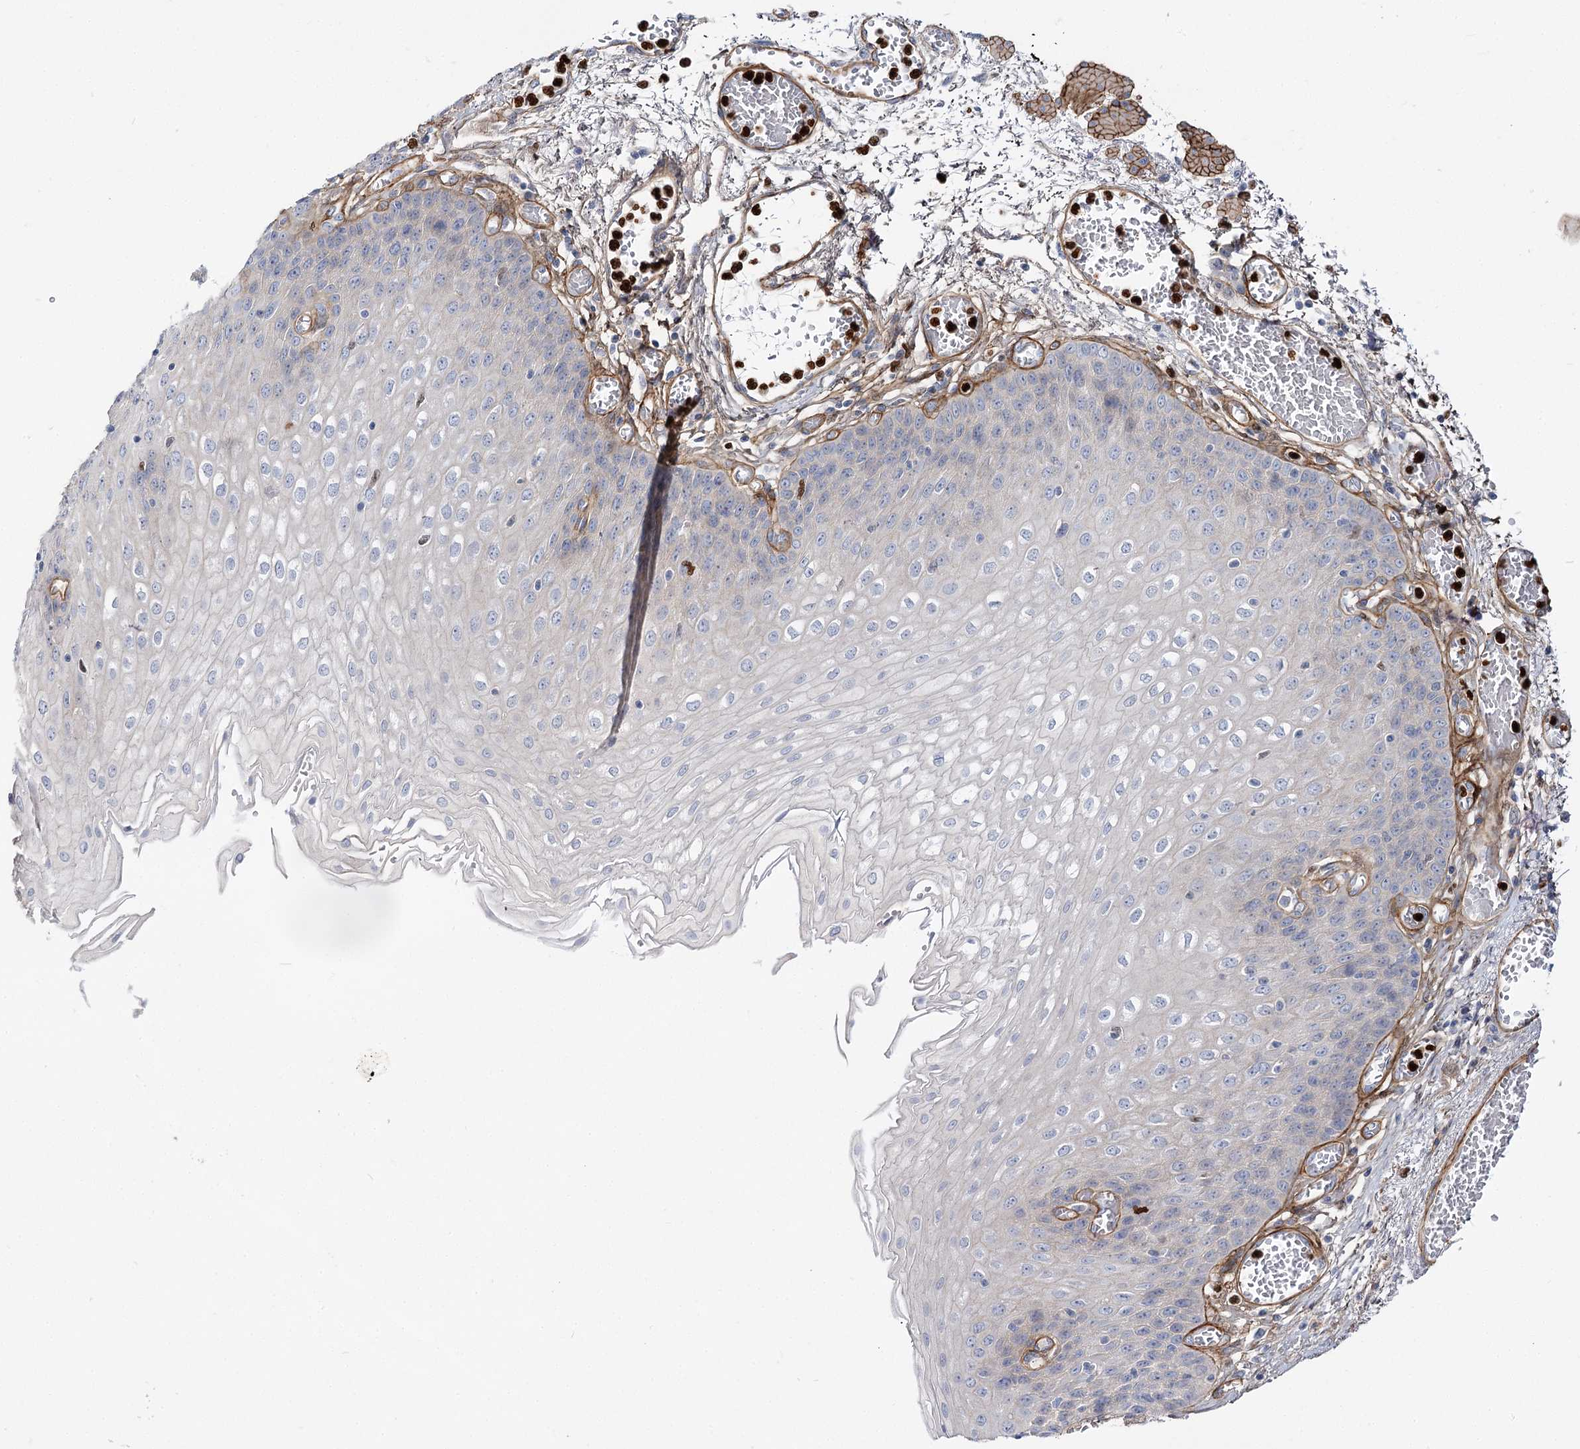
{"staining": {"intensity": "negative", "quantity": "none", "location": "none"}, "tissue": "esophagus", "cell_type": "Squamous epithelial cells", "image_type": "normal", "snomed": [{"axis": "morphology", "description": "Normal tissue, NOS"}, {"axis": "topography", "description": "Esophagus"}], "caption": "Normal esophagus was stained to show a protein in brown. There is no significant staining in squamous epithelial cells. Brightfield microscopy of immunohistochemistry stained with DAB (brown) and hematoxylin (blue), captured at high magnification.", "gene": "C11orf52", "patient": {"sex": "male", "age": 81}}